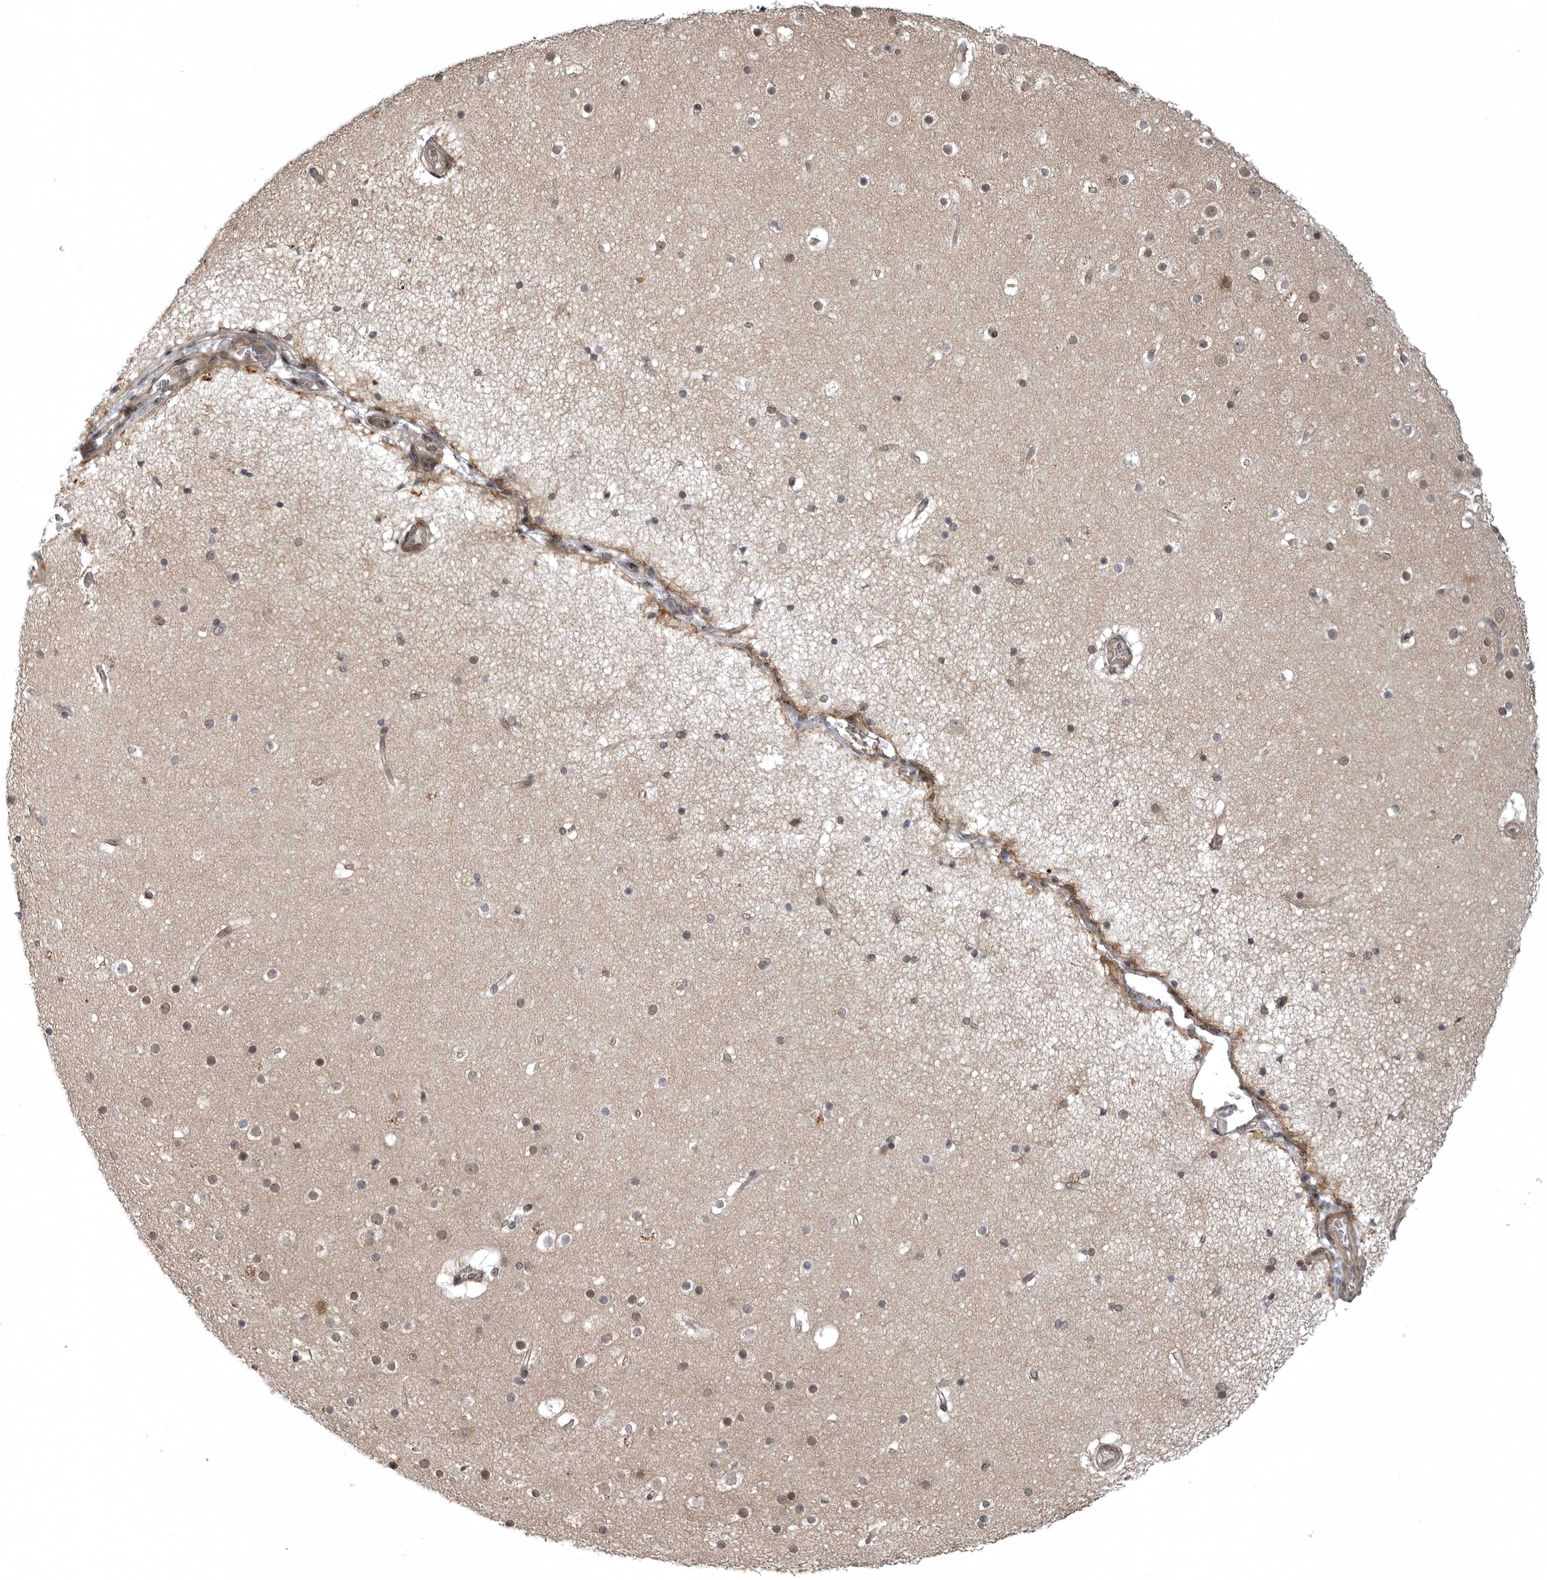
{"staining": {"intensity": "moderate", "quantity": "<25%", "location": "cytoplasmic/membranous,nuclear"}, "tissue": "cerebral cortex", "cell_type": "Endothelial cells", "image_type": "normal", "snomed": [{"axis": "morphology", "description": "Normal tissue, NOS"}, {"axis": "topography", "description": "Cerebral cortex"}], "caption": "This is an image of IHC staining of benign cerebral cortex, which shows moderate positivity in the cytoplasmic/membranous,nuclear of endothelial cells.", "gene": "SNX16", "patient": {"sex": "male", "age": 57}}